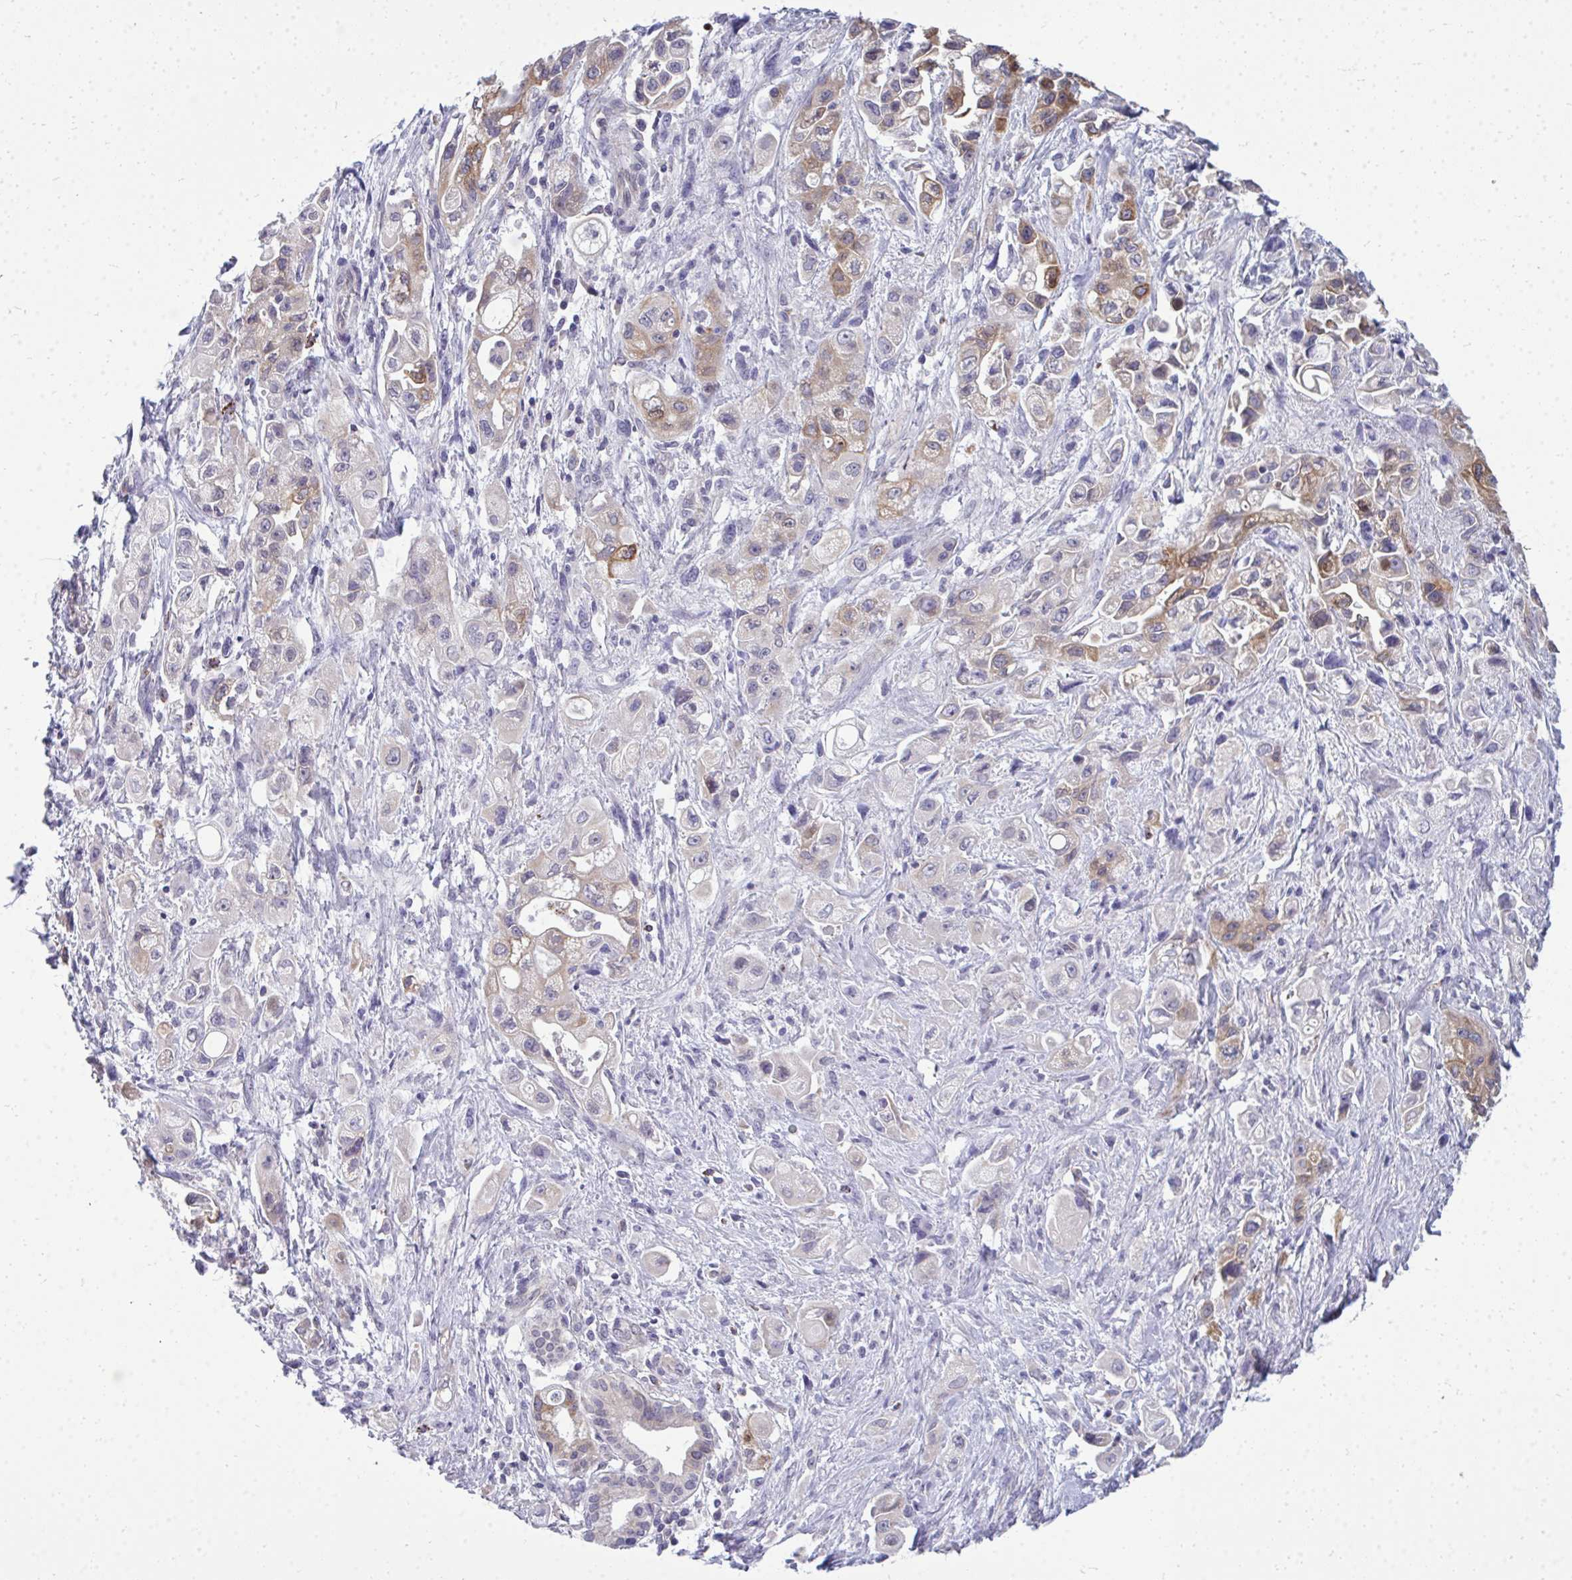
{"staining": {"intensity": "moderate", "quantity": "25%-75%", "location": "cytoplasmic/membranous"}, "tissue": "pancreatic cancer", "cell_type": "Tumor cells", "image_type": "cancer", "snomed": [{"axis": "morphology", "description": "Adenocarcinoma, NOS"}, {"axis": "topography", "description": "Pancreas"}], "caption": "Protein expression analysis of pancreatic adenocarcinoma exhibits moderate cytoplasmic/membranous positivity in approximately 25%-75% of tumor cells.", "gene": "ACSL5", "patient": {"sex": "female", "age": 66}}